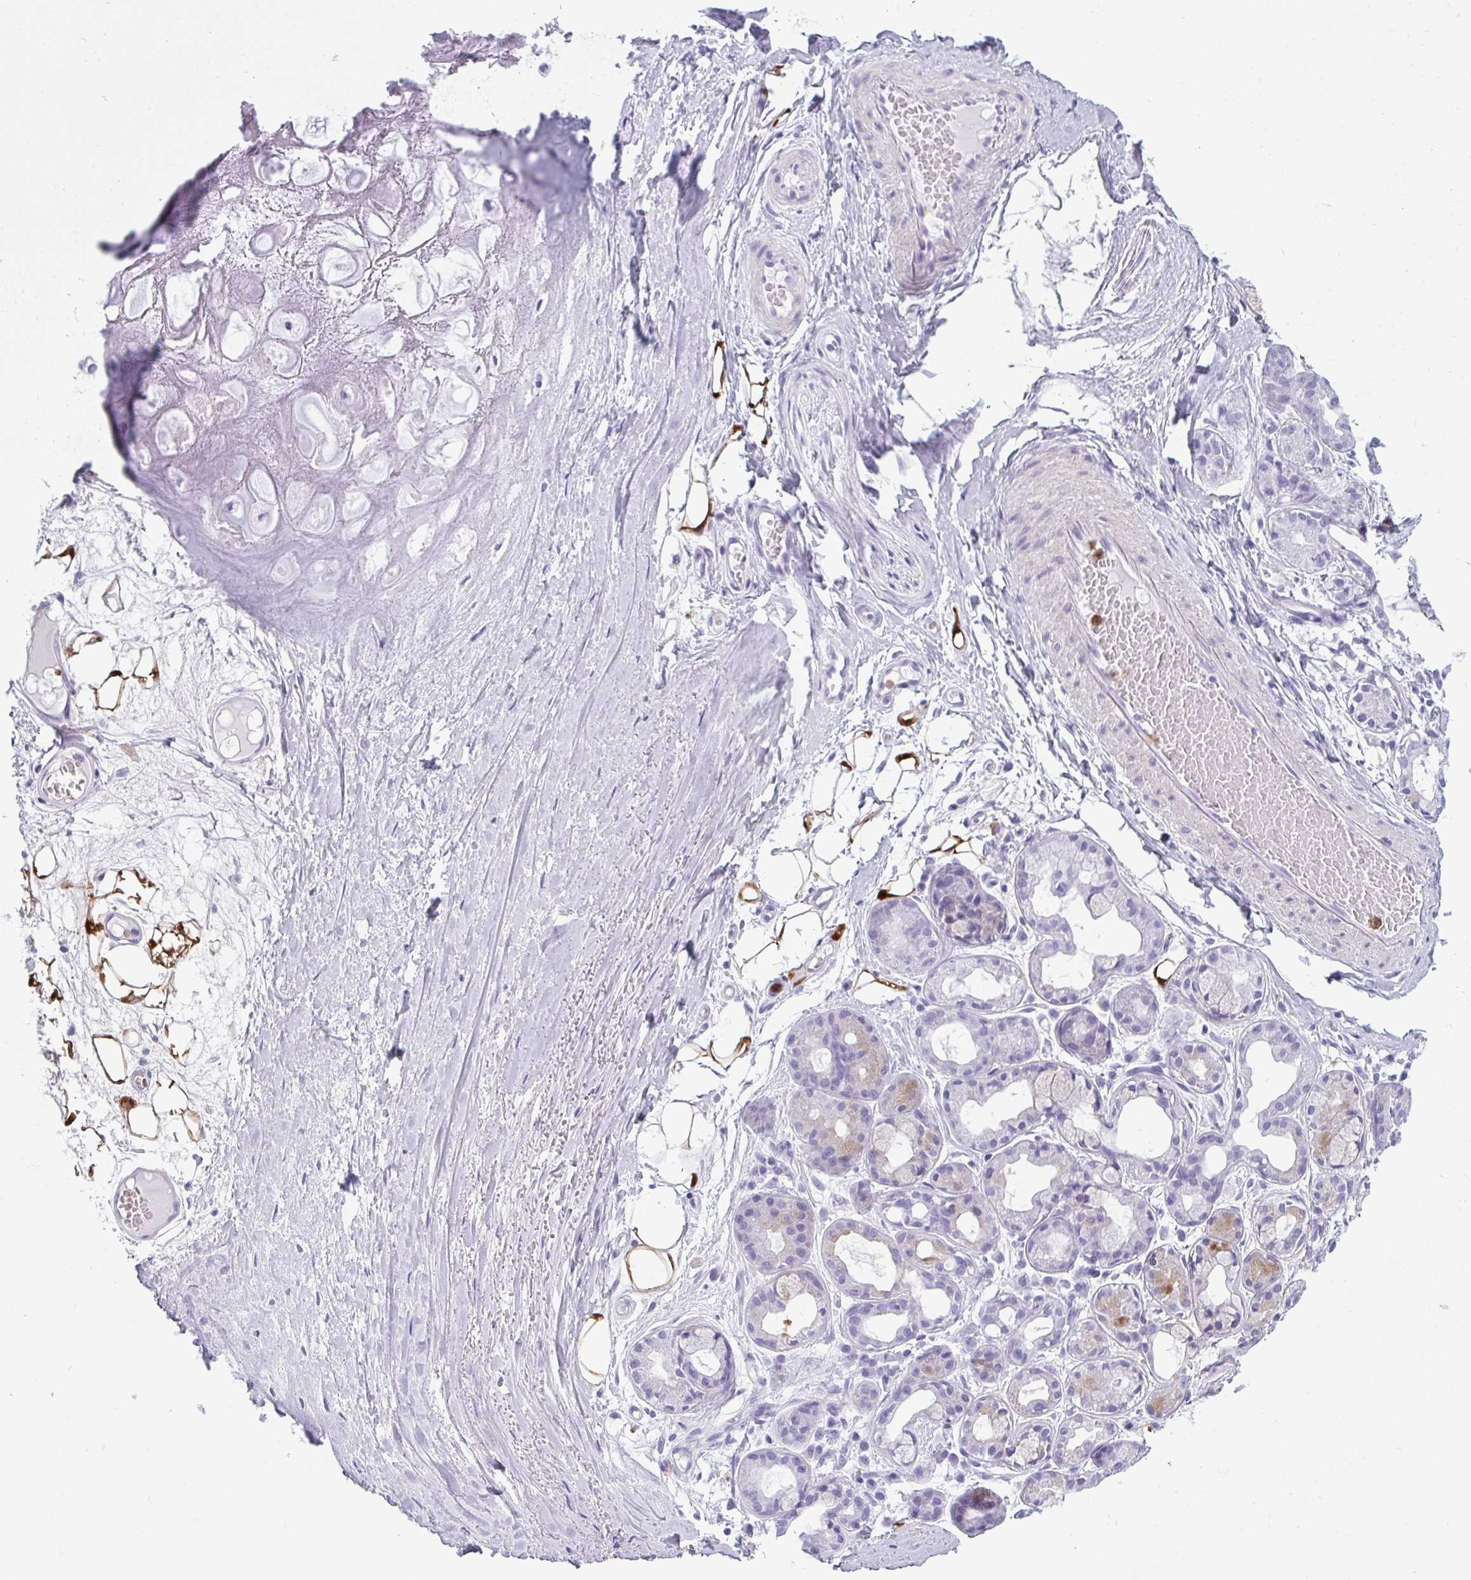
{"staining": {"intensity": "strong", "quantity": "<25%", "location": "cytoplasmic/membranous"}, "tissue": "adipose tissue", "cell_type": "Adipocytes", "image_type": "normal", "snomed": [{"axis": "morphology", "description": "Normal tissue, NOS"}, {"axis": "topography", "description": "Lymph node"}, {"axis": "topography", "description": "Cartilage tissue"}, {"axis": "topography", "description": "Nasopharynx"}], "caption": "Adipocytes reveal medium levels of strong cytoplasmic/membranous expression in approximately <25% of cells in benign adipose tissue. (brown staining indicates protein expression, while blue staining denotes nuclei).", "gene": "ARHGAP42", "patient": {"sex": "male", "age": 63}}